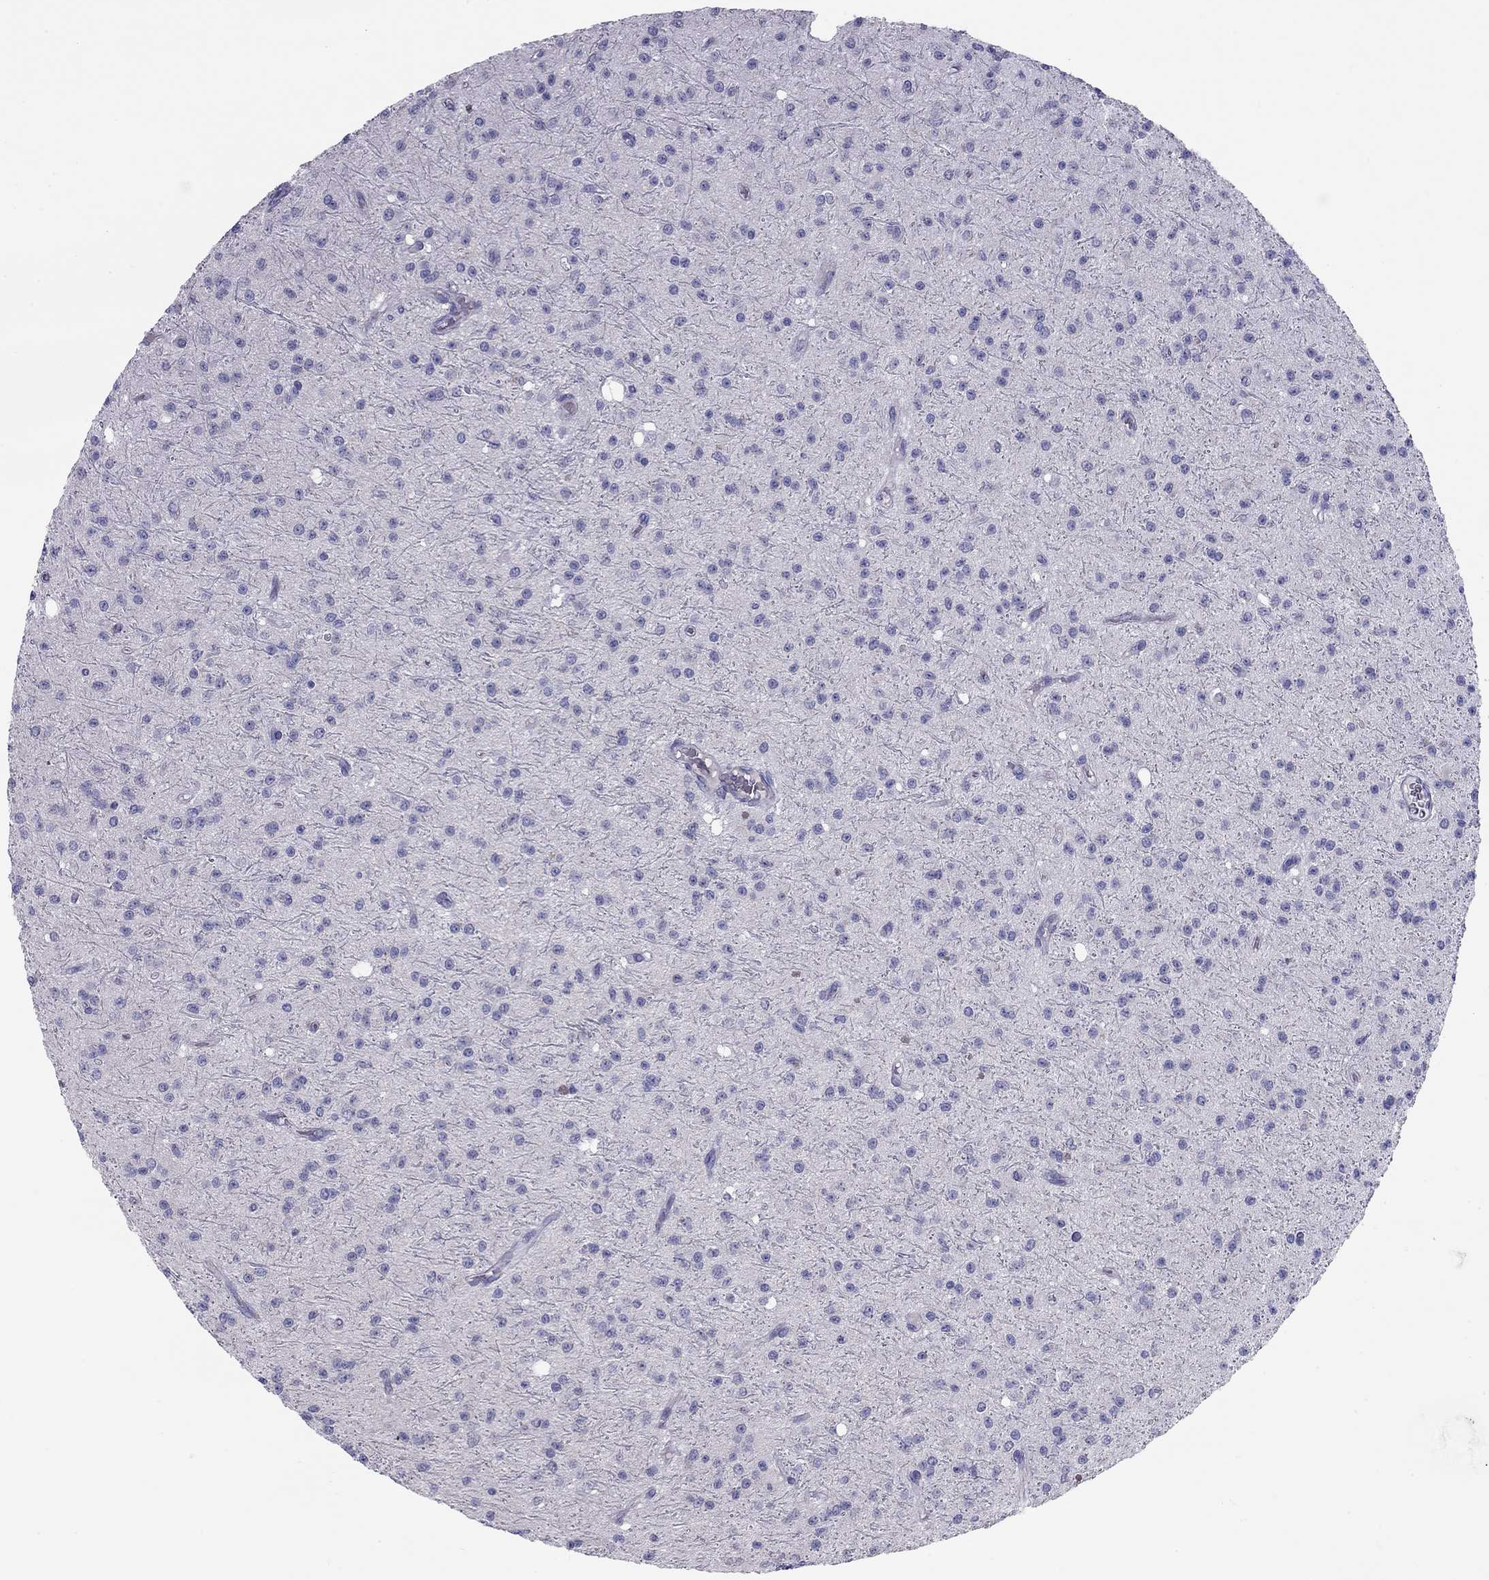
{"staining": {"intensity": "negative", "quantity": "none", "location": "none"}, "tissue": "glioma", "cell_type": "Tumor cells", "image_type": "cancer", "snomed": [{"axis": "morphology", "description": "Glioma, malignant, Low grade"}, {"axis": "topography", "description": "Brain"}], "caption": "DAB immunohistochemical staining of human glioma demonstrates no significant positivity in tumor cells.", "gene": "KCNV2", "patient": {"sex": "male", "age": 27}}